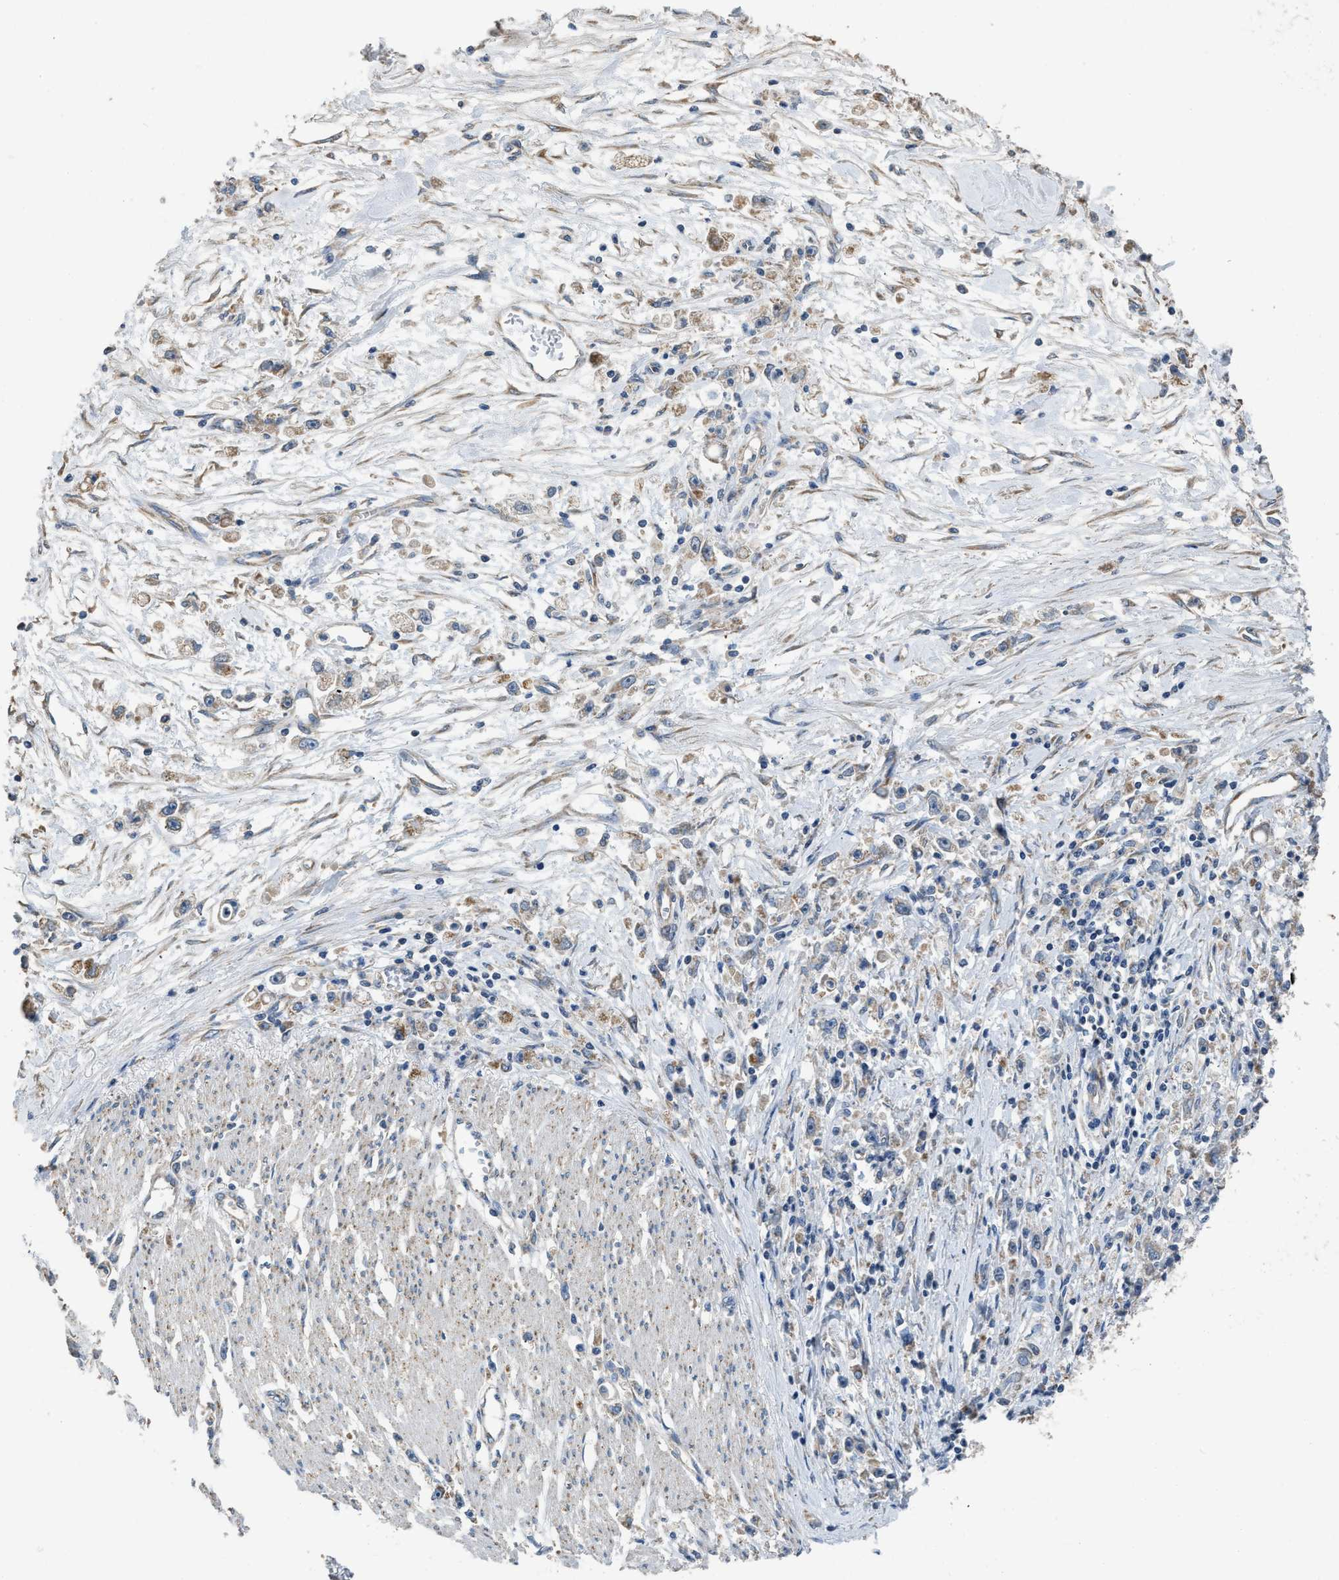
{"staining": {"intensity": "moderate", "quantity": "<25%", "location": "cytoplasmic/membranous"}, "tissue": "stomach cancer", "cell_type": "Tumor cells", "image_type": "cancer", "snomed": [{"axis": "morphology", "description": "Adenocarcinoma, NOS"}, {"axis": "topography", "description": "Stomach"}], "caption": "Tumor cells reveal low levels of moderate cytoplasmic/membranous staining in about <25% of cells in stomach cancer.", "gene": "TMEM150A", "patient": {"sex": "female", "age": 59}}